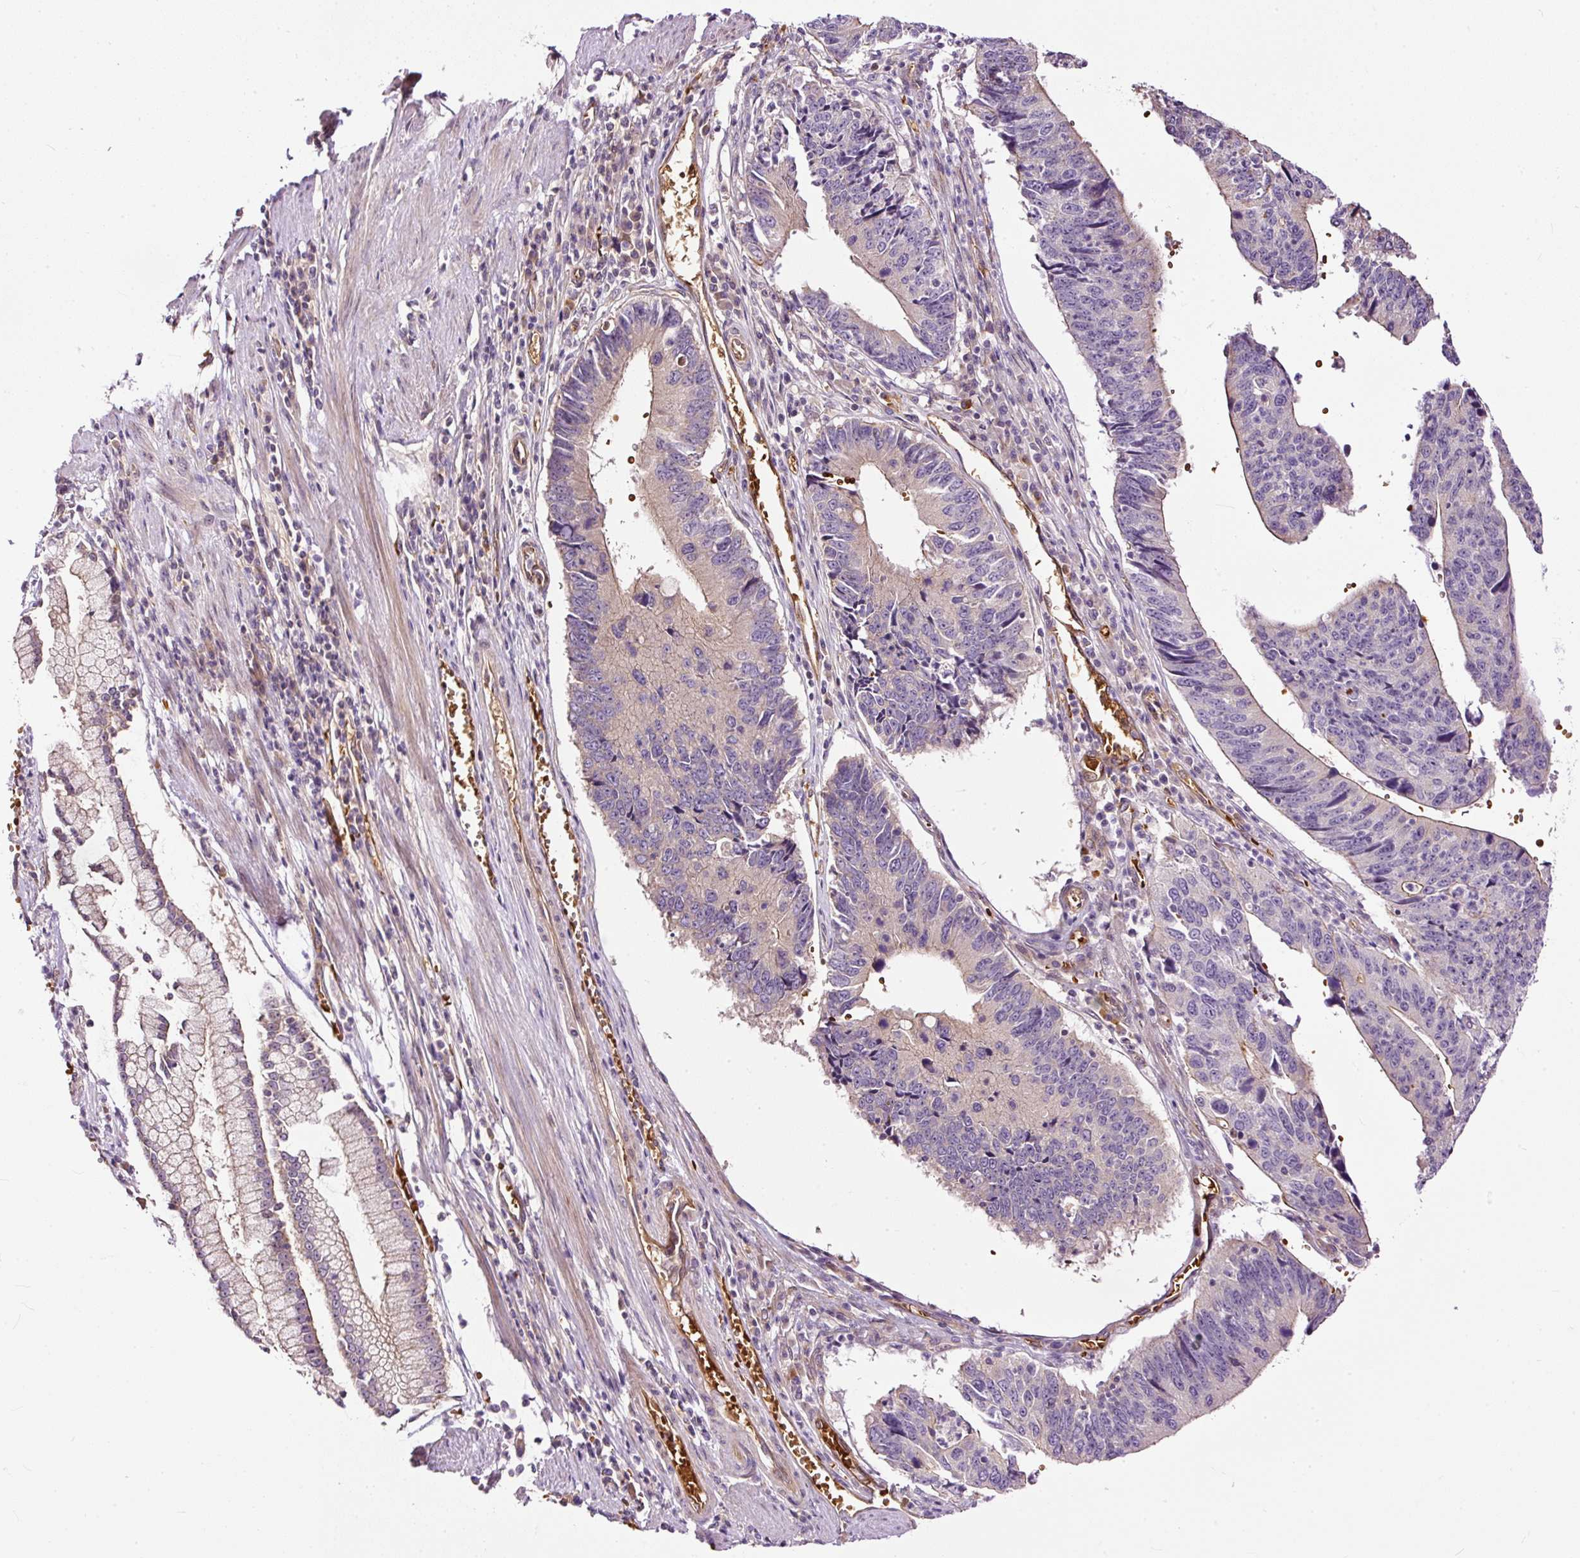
{"staining": {"intensity": "weak", "quantity": "25%-75%", "location": "cytoplasmic/membranous"}, "tissue": "stomach cancer", "cell_type": "Tumor cells", "image_type": "cancer", "snomed": [{"axis": "morphology", "description": "Adenocarcinoma, NOS"}, {"axis": "topography", "description": "Stomach"}], "caption": "Weak cytoplasmic/membranous protein expression is seen in about 25%-75% of tumor cells in stomach cancer. The protein of interest is shown in brown color, while the nuclei are stained blue.", "gene": "USHBP1", "patient": {"sex": "male", "age": 59}}